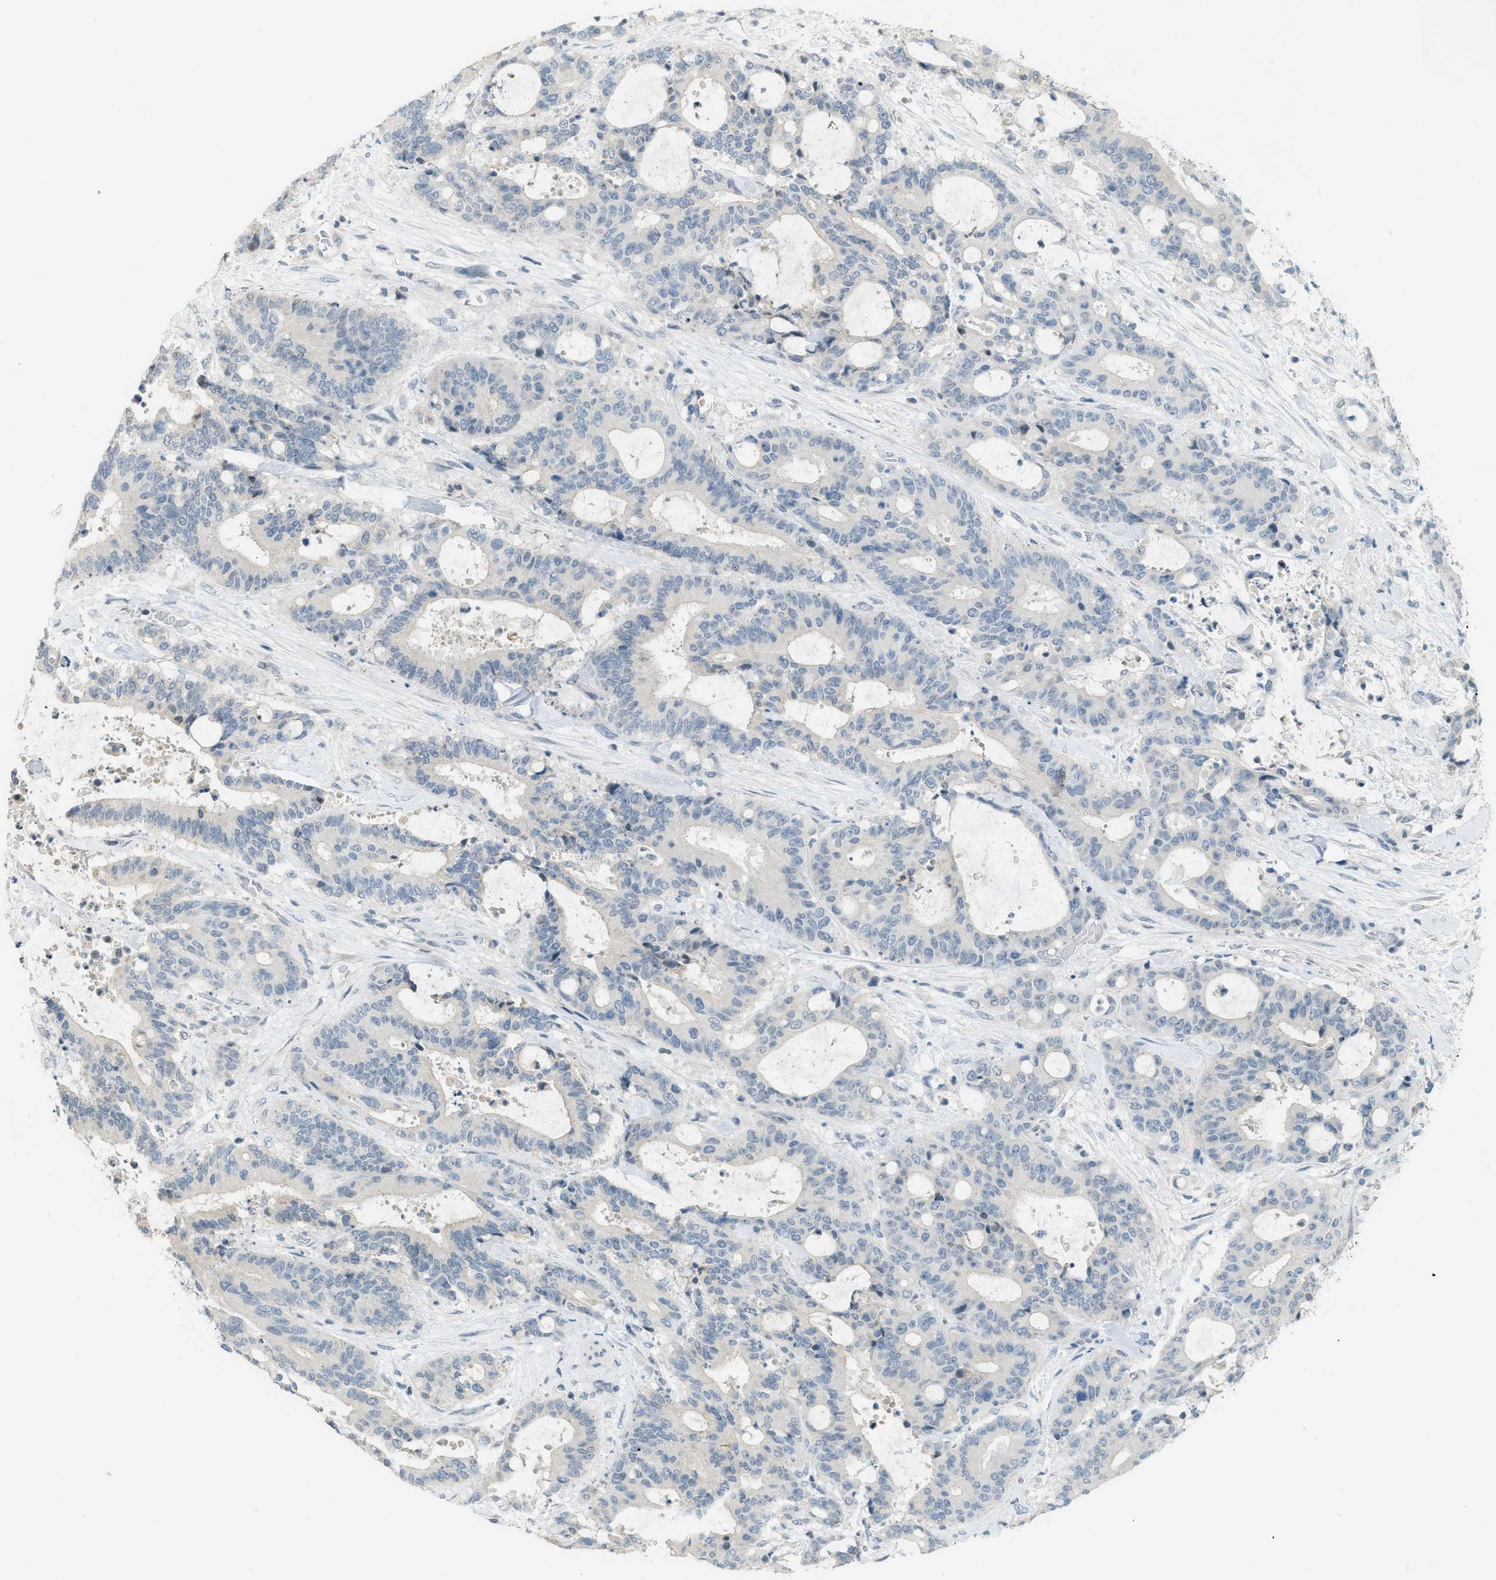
{"staining": {"intensity": "negative", "quantity": "none", "location": "none"}, "tissue": "liver cancer", "cell_type": "Tumor cells", "image_type": "cancer", "snomed": [{"axis": "morphology", "description": "Normal tissue, NOS"}, {"axis": "morphology", "description": "Cholangiocarcinoma"}, {"axis": "topography", "description": "Liver"}, {"axis": "topography", "description": "Peripheral nerve tissue"}], "caption": "This histopathology image is of liver cholangiocarcinoma stained with immunohistochemistry (IHC) to label a protein in brown with the nuclei are counter-stained blue. There is no staining in tumor cells. The staining was performed using DAB (3,3'-diaminobenzidine) to visualize the protein expression in brown, while the nuclei were stained in blue with hematoxylin (Magnification: 20x).", "gene": "TXNDC2", "patient": {"sex": "female", "age": 73}}